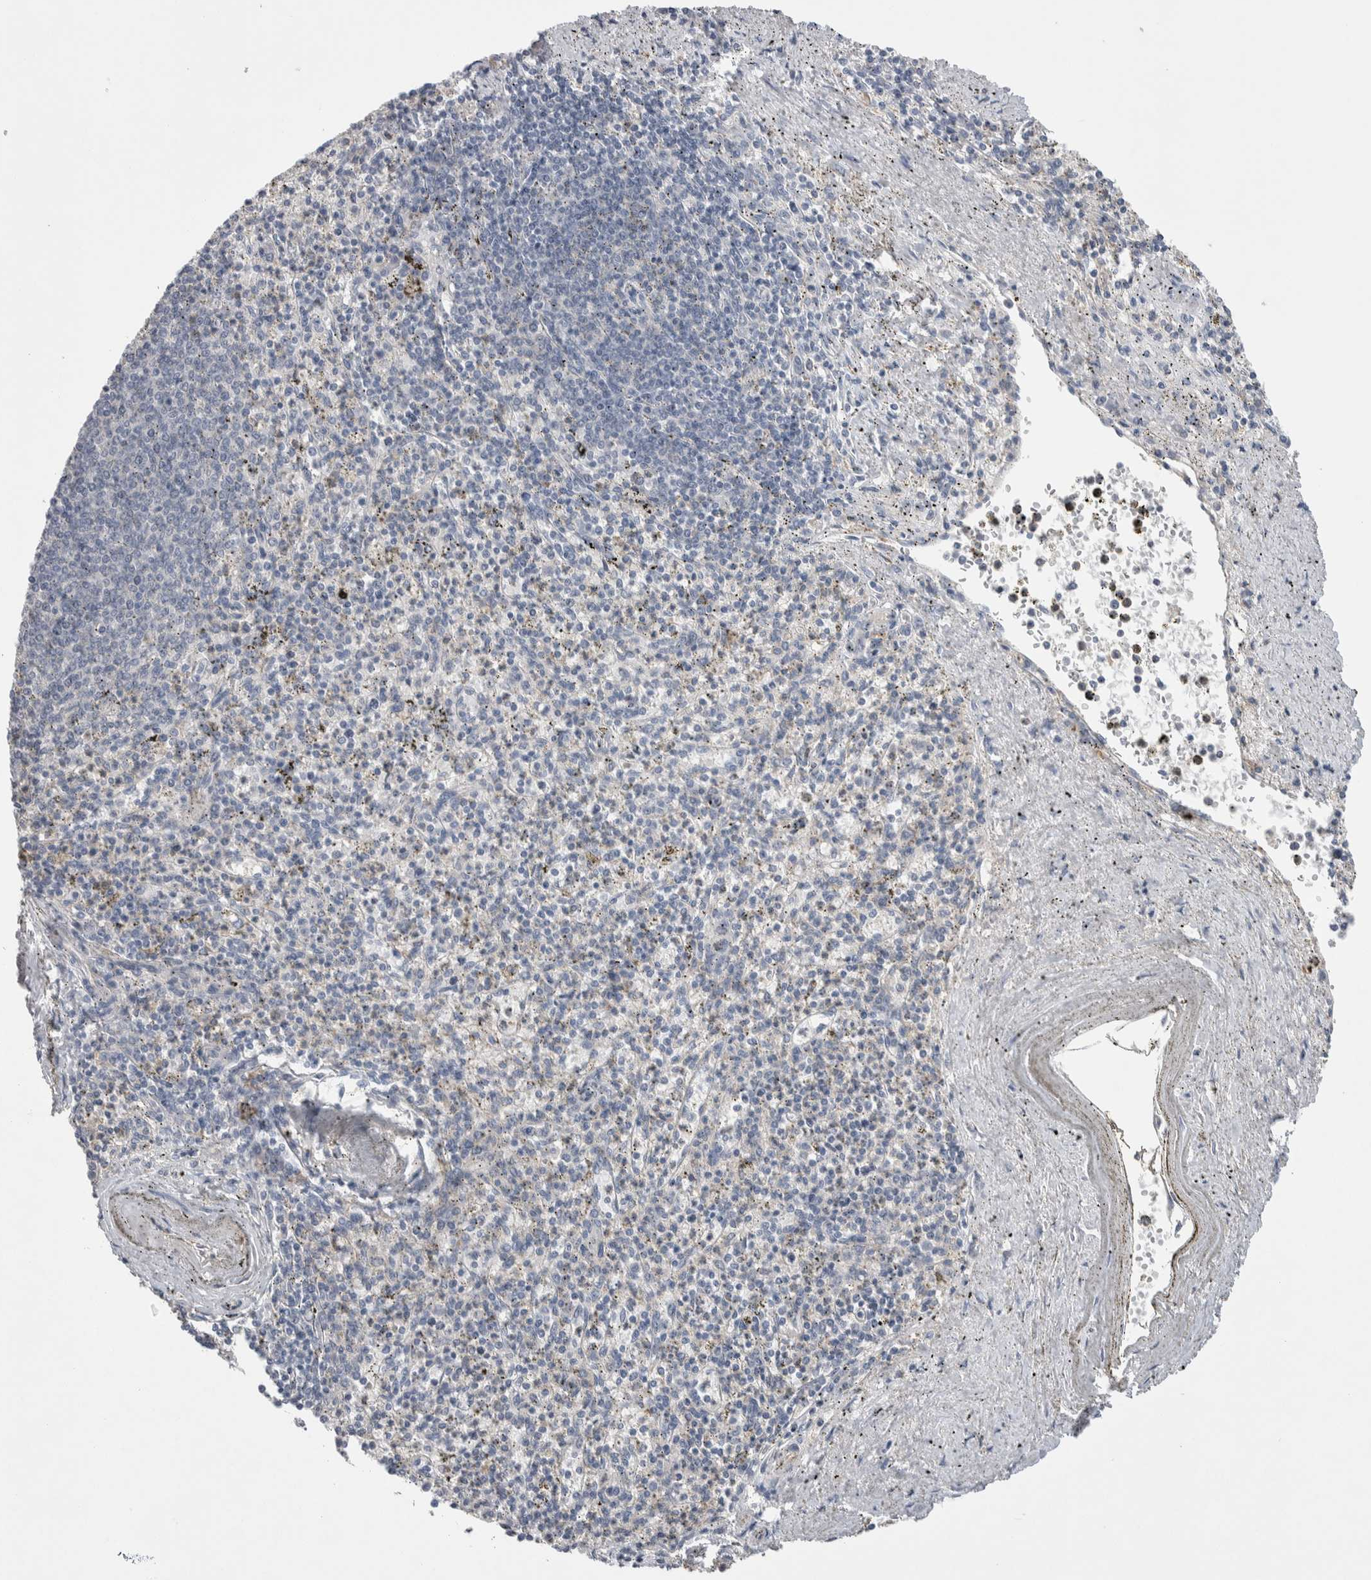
{"staining": {"intensity": "negative", "quantity": "none", "location": "none"}, "tissue": "spleen", "cell_type": "Cells in red pulp", "image_type": "normal", "snomed": [{"axis": "morphology", "description": "Normal tissue, NOS"}, {"axis": "topography", "description": "Spleen"}], "caption": "Cells in red pulp show no significant expression in benign spleen. (DAB (3,3'-diaminobenzidine) immunohistochemistry, high magnification).", "gene": "CEP131", "patient": {"sex": "male", "age": 72}}